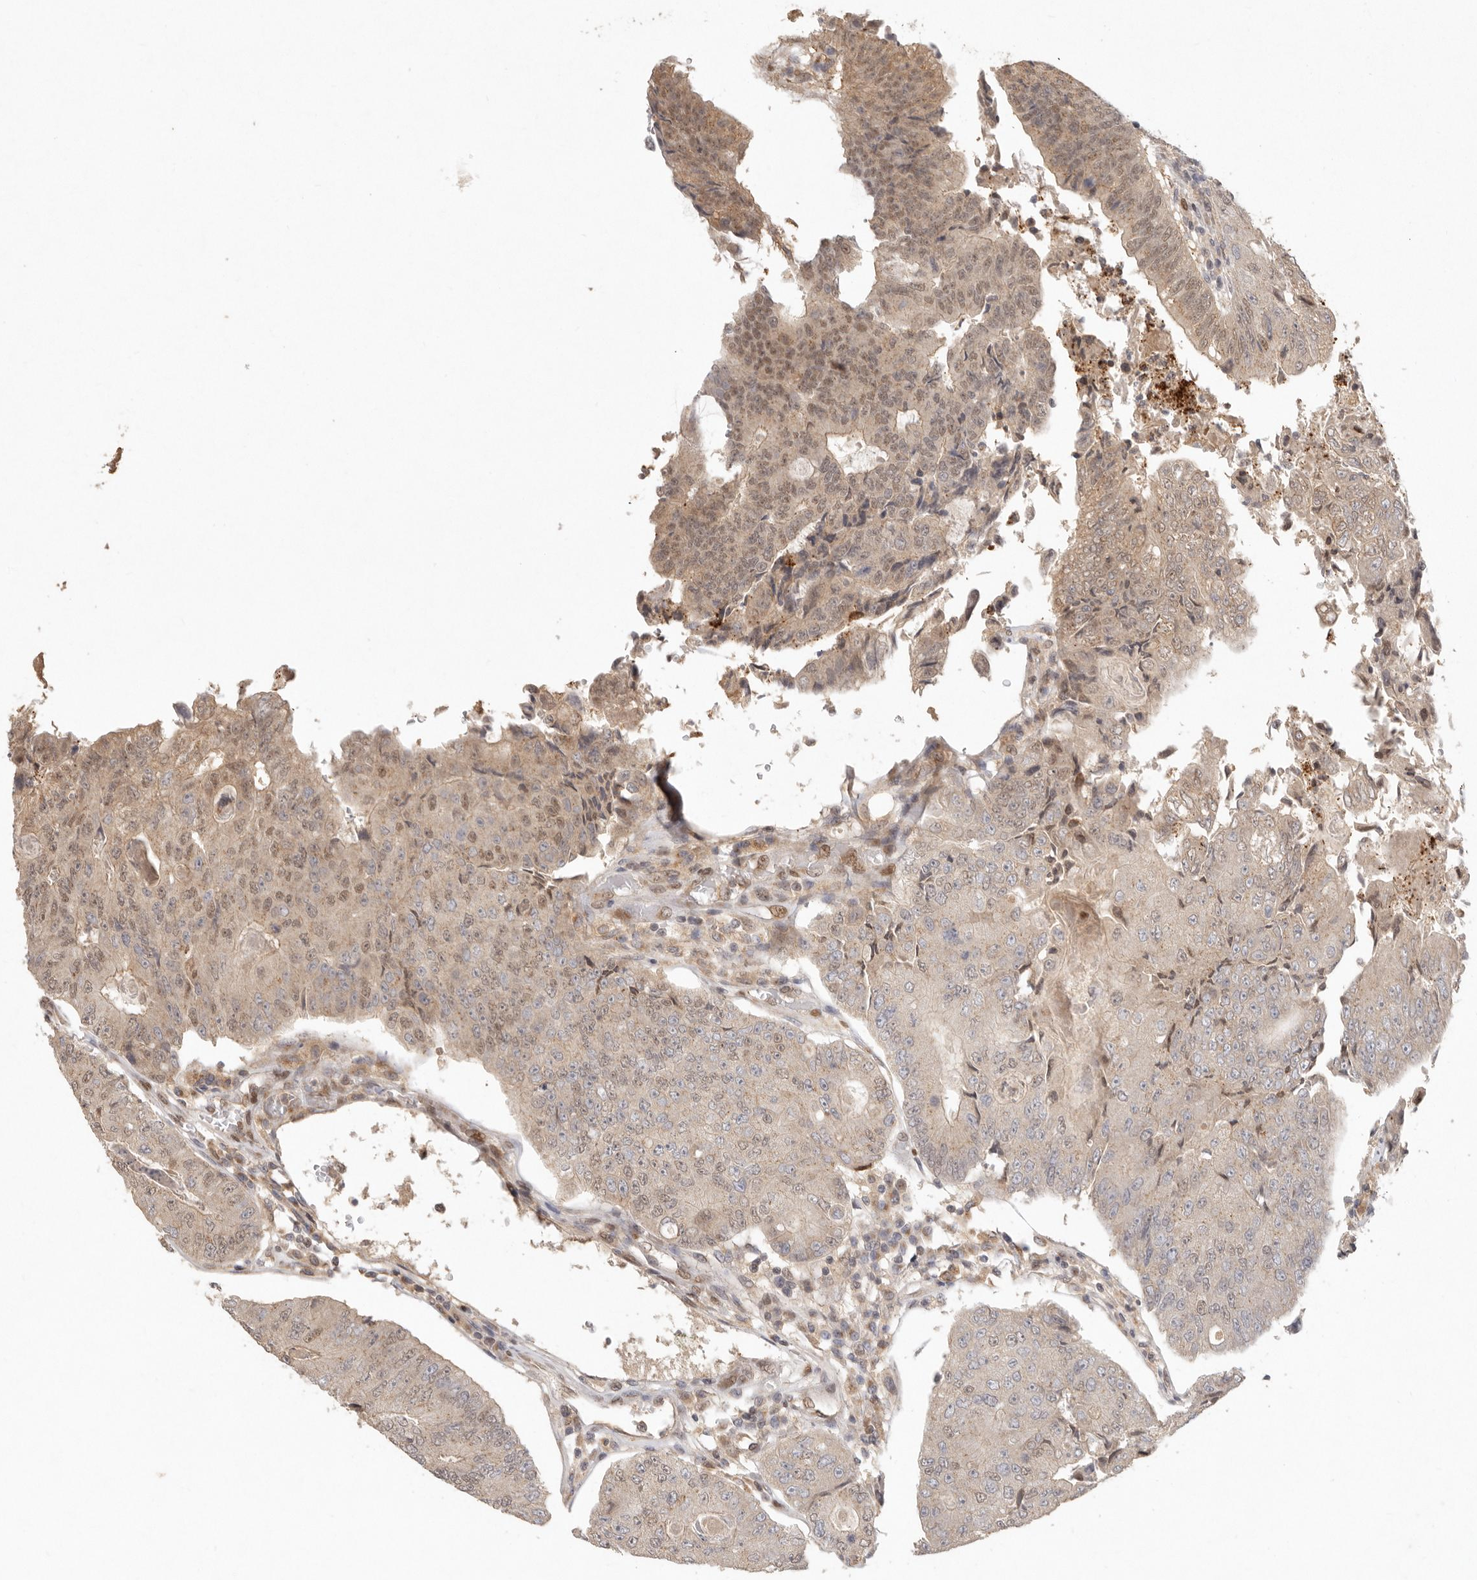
{"staining": {"intensity": "weak", "quantity": ">75%", "location": "cytoplasmic/membranous,nuclear"}, "tissue": "colorectal cancer", "cell_type": "Tumor cells", "image_type": "cancer", "snomed": [{"axis": "morphology", "description": "Adenocarcinoma, NOS"}, {"axis": "topography", "description": "Colon"}], "caption": "Brown immunohistochemical staining in colorectal adenocarcinoma reveals weak cytoplasmic/membranous and nuclear staining in approximately >75% of tumor cells. The staining is performed using DAB brown chromogen to label protein expression. The nuclei are counter-stained blue using hematoxylin.", "gene": "LRRC75A", "patient": {"sex": "female", "age": 67}}